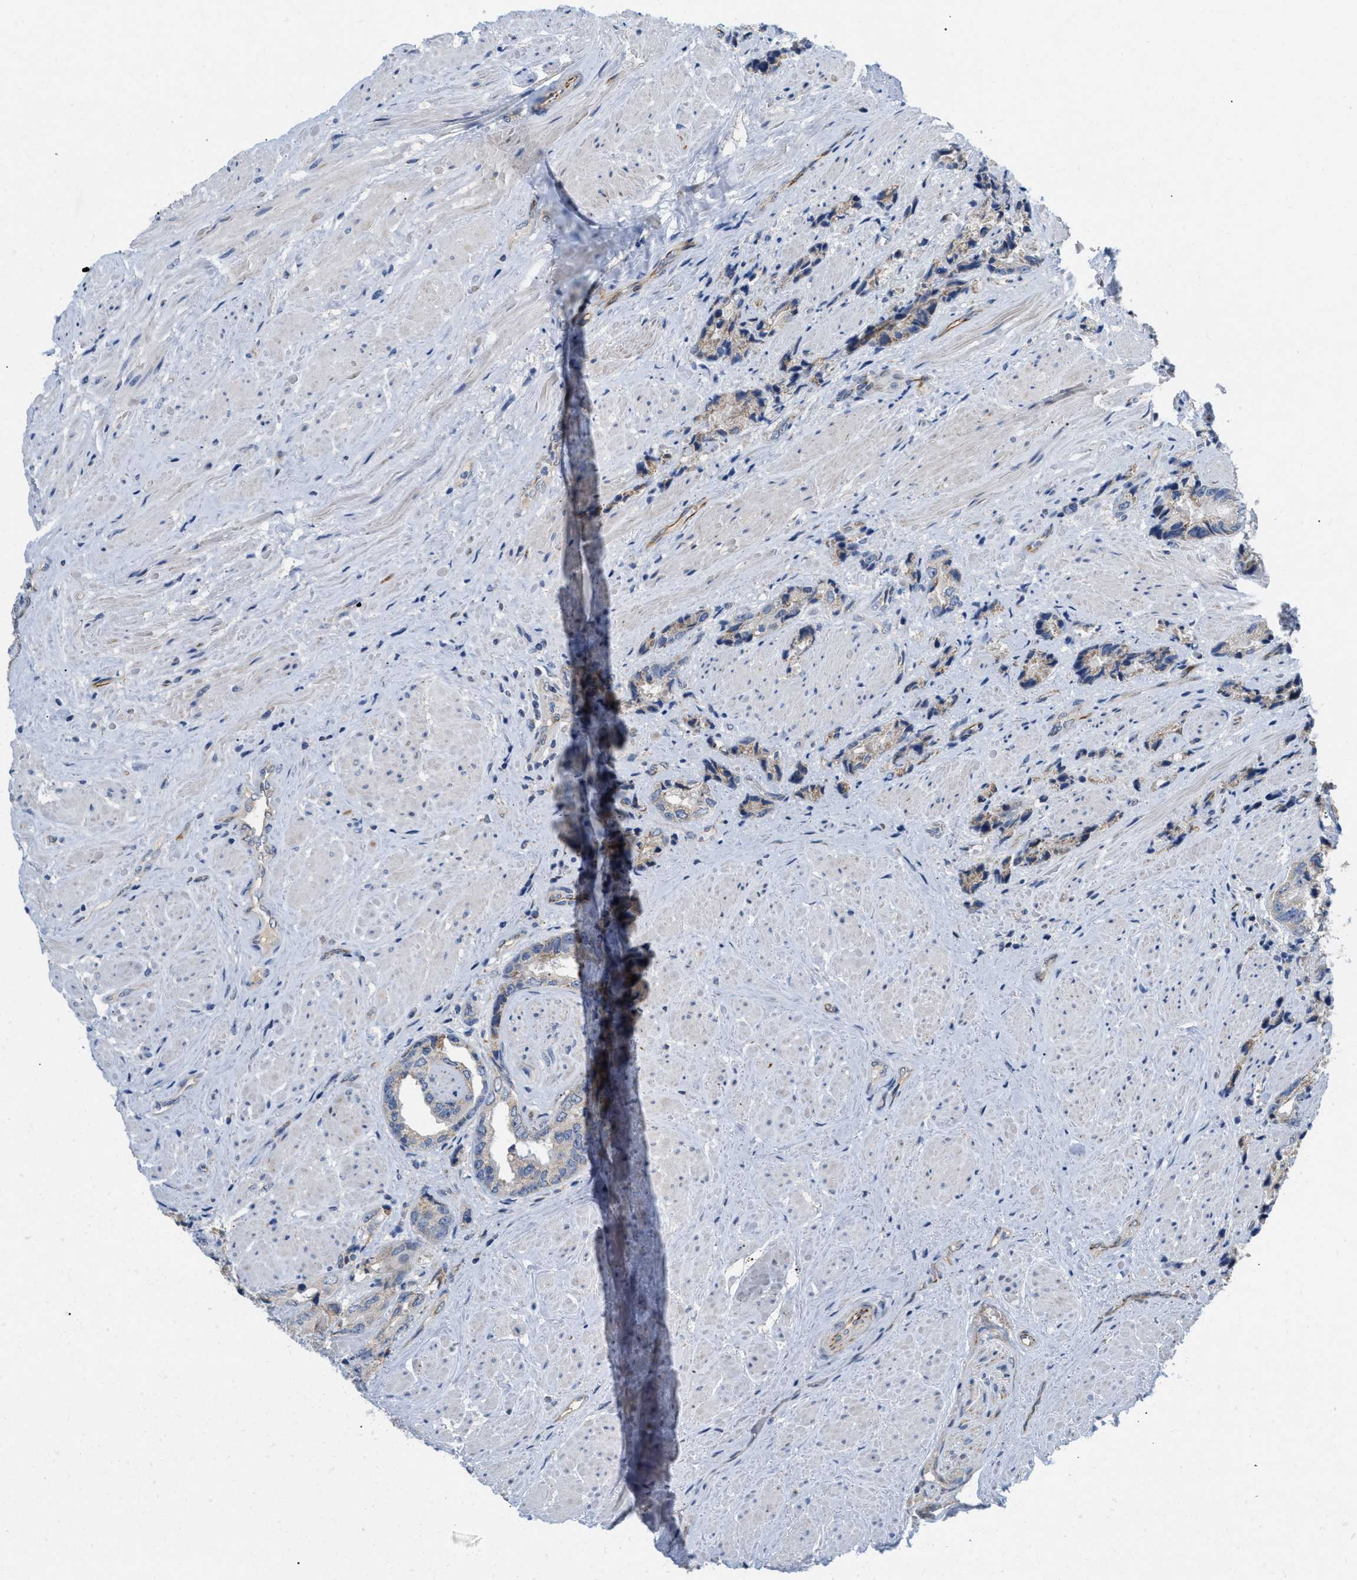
{"staining": {"intensity": "negative", "quantity": "none", "location": "none"}, "tissue": "prostate cancer", "cell_type": "Tumor cells", "image_type": "cancer", "snomed": [{"axis": "morphology", "description": "Adenocarcinoma, High grade"}, {"axis": "topography", "description": "Prostate"}], "caption": "This micrograph is of prostate cancer (adenocarcinoma (high-grade)) stained with immunohistochemistry (IHC) to label a protein in brown with the nuclei are counter-stained blue. There is no staining in tumor cells. Brightfield microscopy of IHC stained with DAB (3,3'-diaminobenzidine) (brown) and hematoxylin (blue), captured at high magnification.", "gene": "DHX58", "patient": {"sex": "male", "age": 61}}